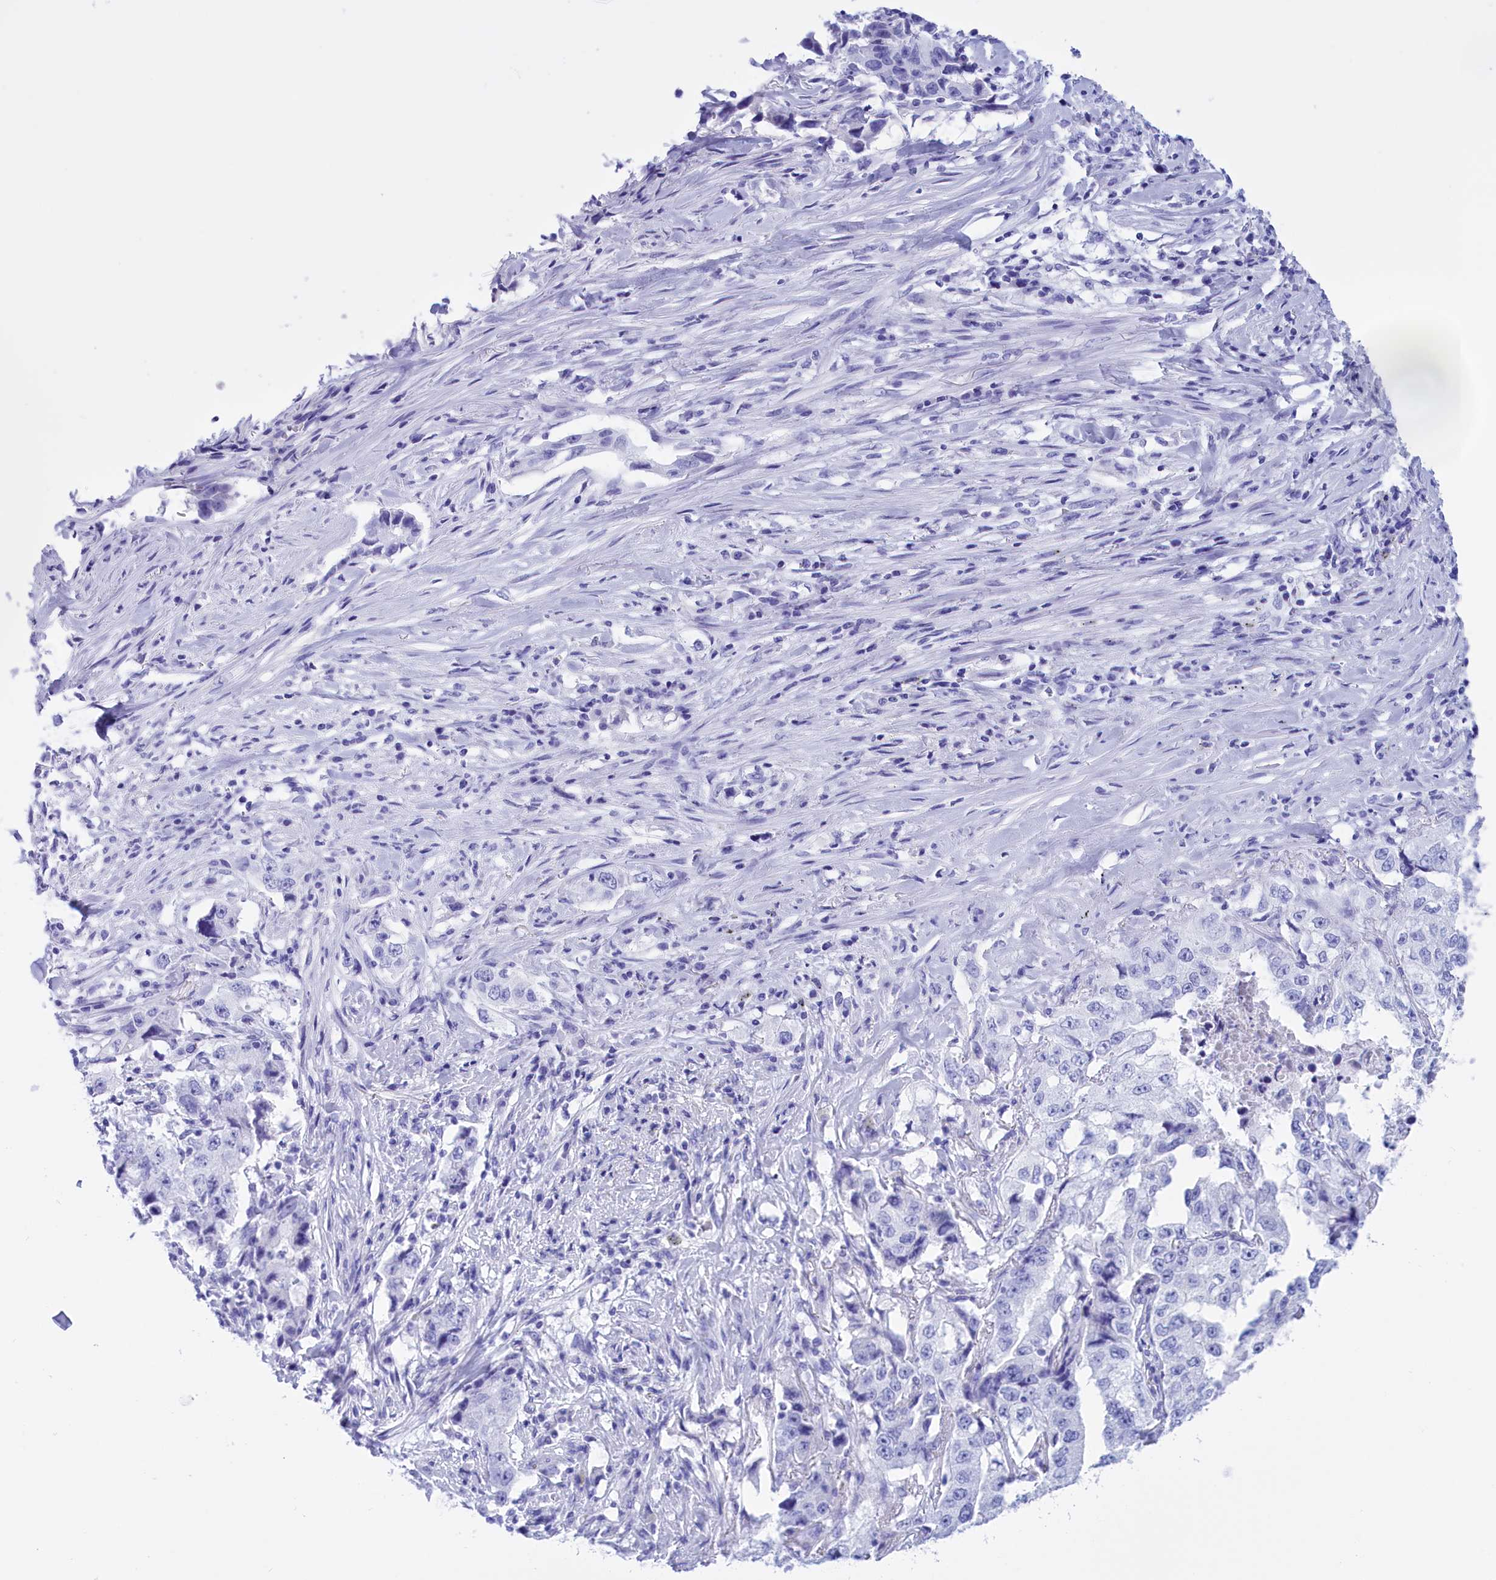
{"staining": {"intensity": "negative", "quantity": "none", "location": "none"}, "tissue": "lung cancer", "cell_type": "Tumor cells", "image_type": "cancer", "snomed": [{"axis": "morphology", "description": "Adenocarcinoma, NOS"}, {"axis": "topography", "description": "Lung"}], "caption": "The immunohistochemistry (IHC) micrograph has no significant positivity in tumor cells of adenocarcinoma (lung) tissue.", "gene": "BRI3", "patient": {"sex": "female", "age": 51}}